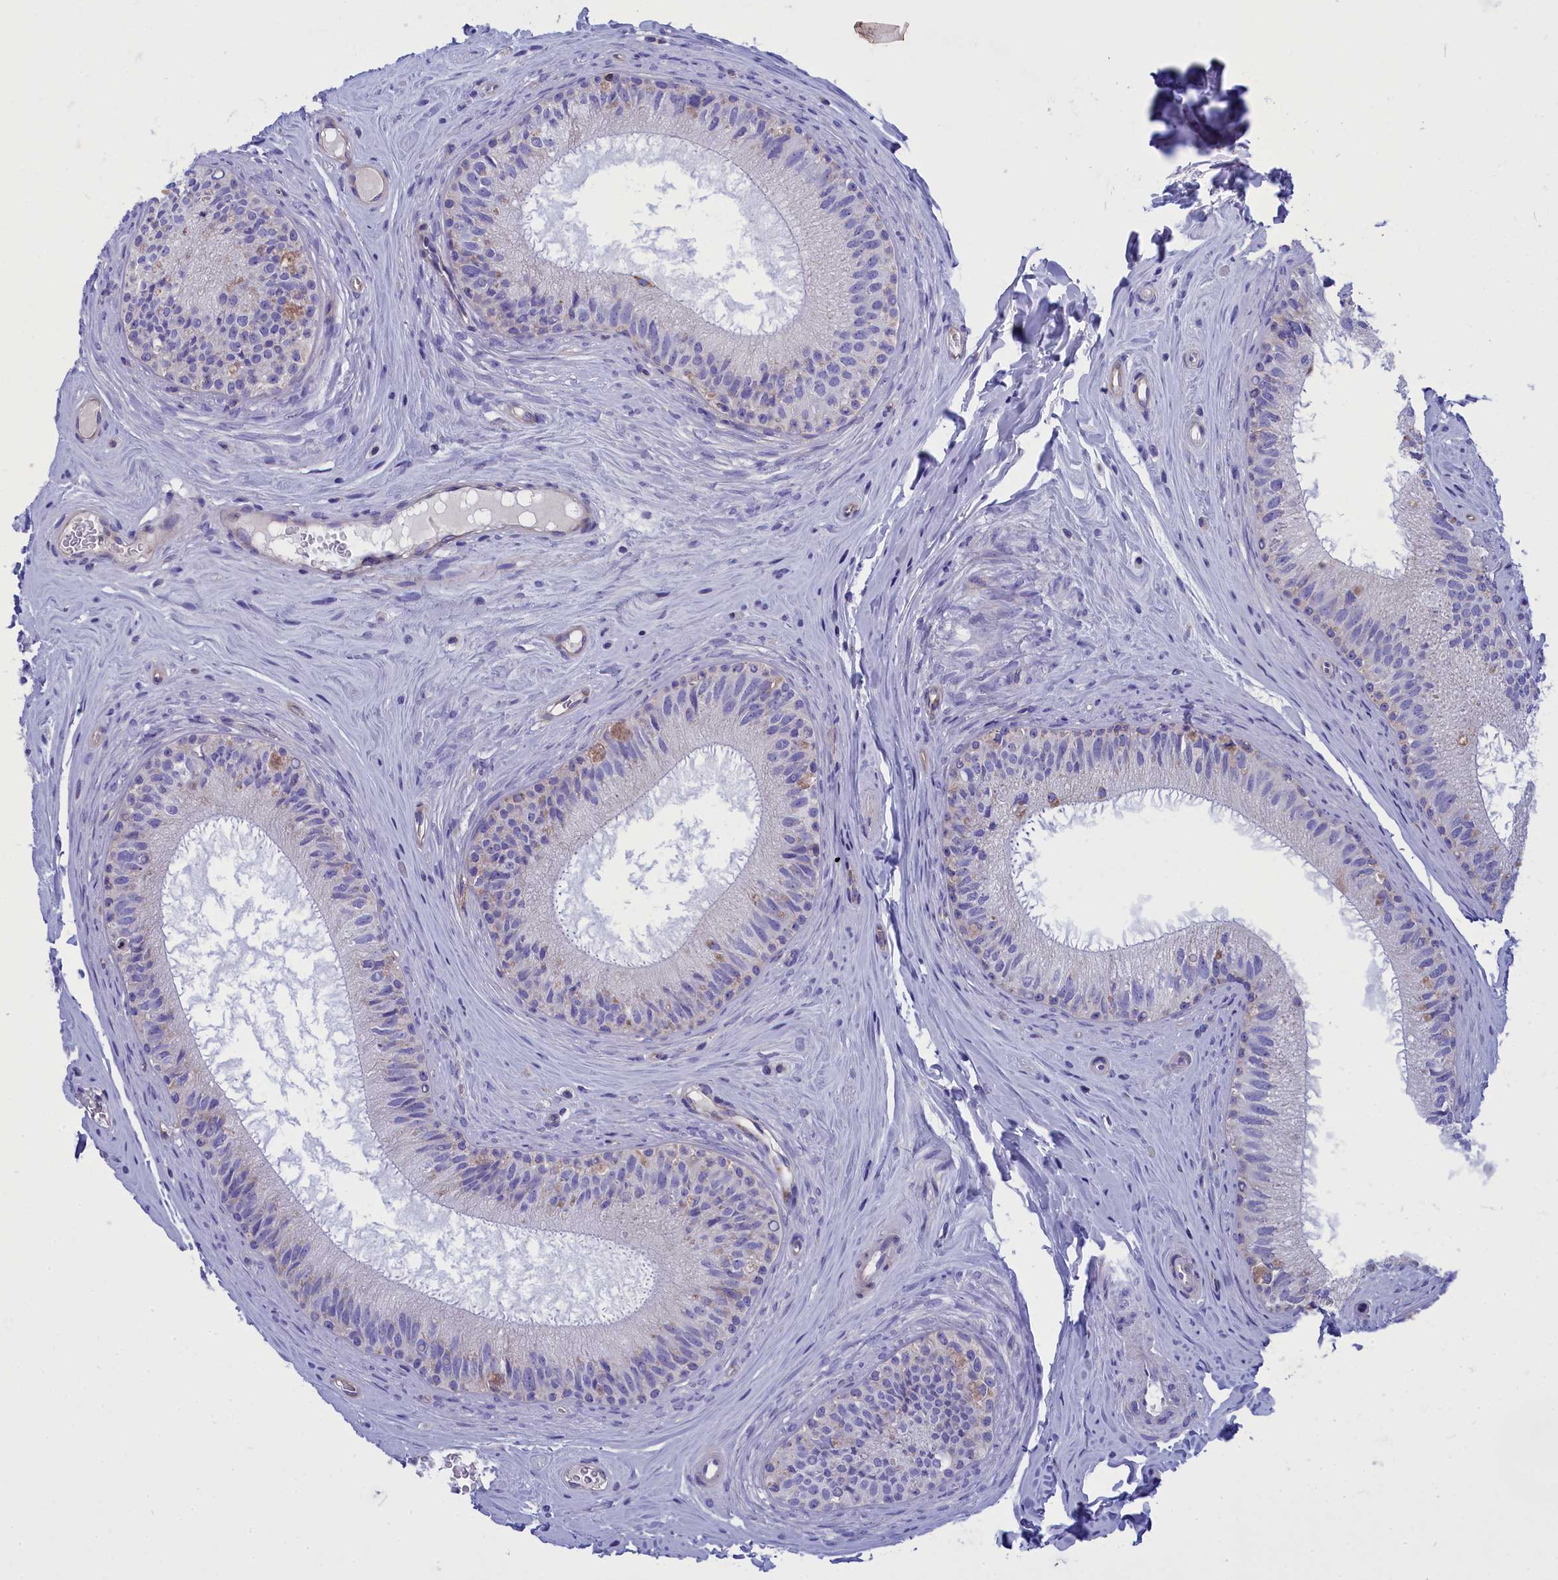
{"staining": {"intensity": "negative", "quantity": "none", "location": "none"}, "tissue": "epididymis", "cell_type": "Glandular cells", "image_type": "normal", "snomed": [{"axis": "morphology", "description": "Normal tissue, NOS"}, {"axis": "topography", "description": "Epididymis"}], "caption": "IHC of benign human epididymis exhibits no expression in glandular cells.", "gene": "CCRL2", "patient": {"sex": "male", "age": 33}}